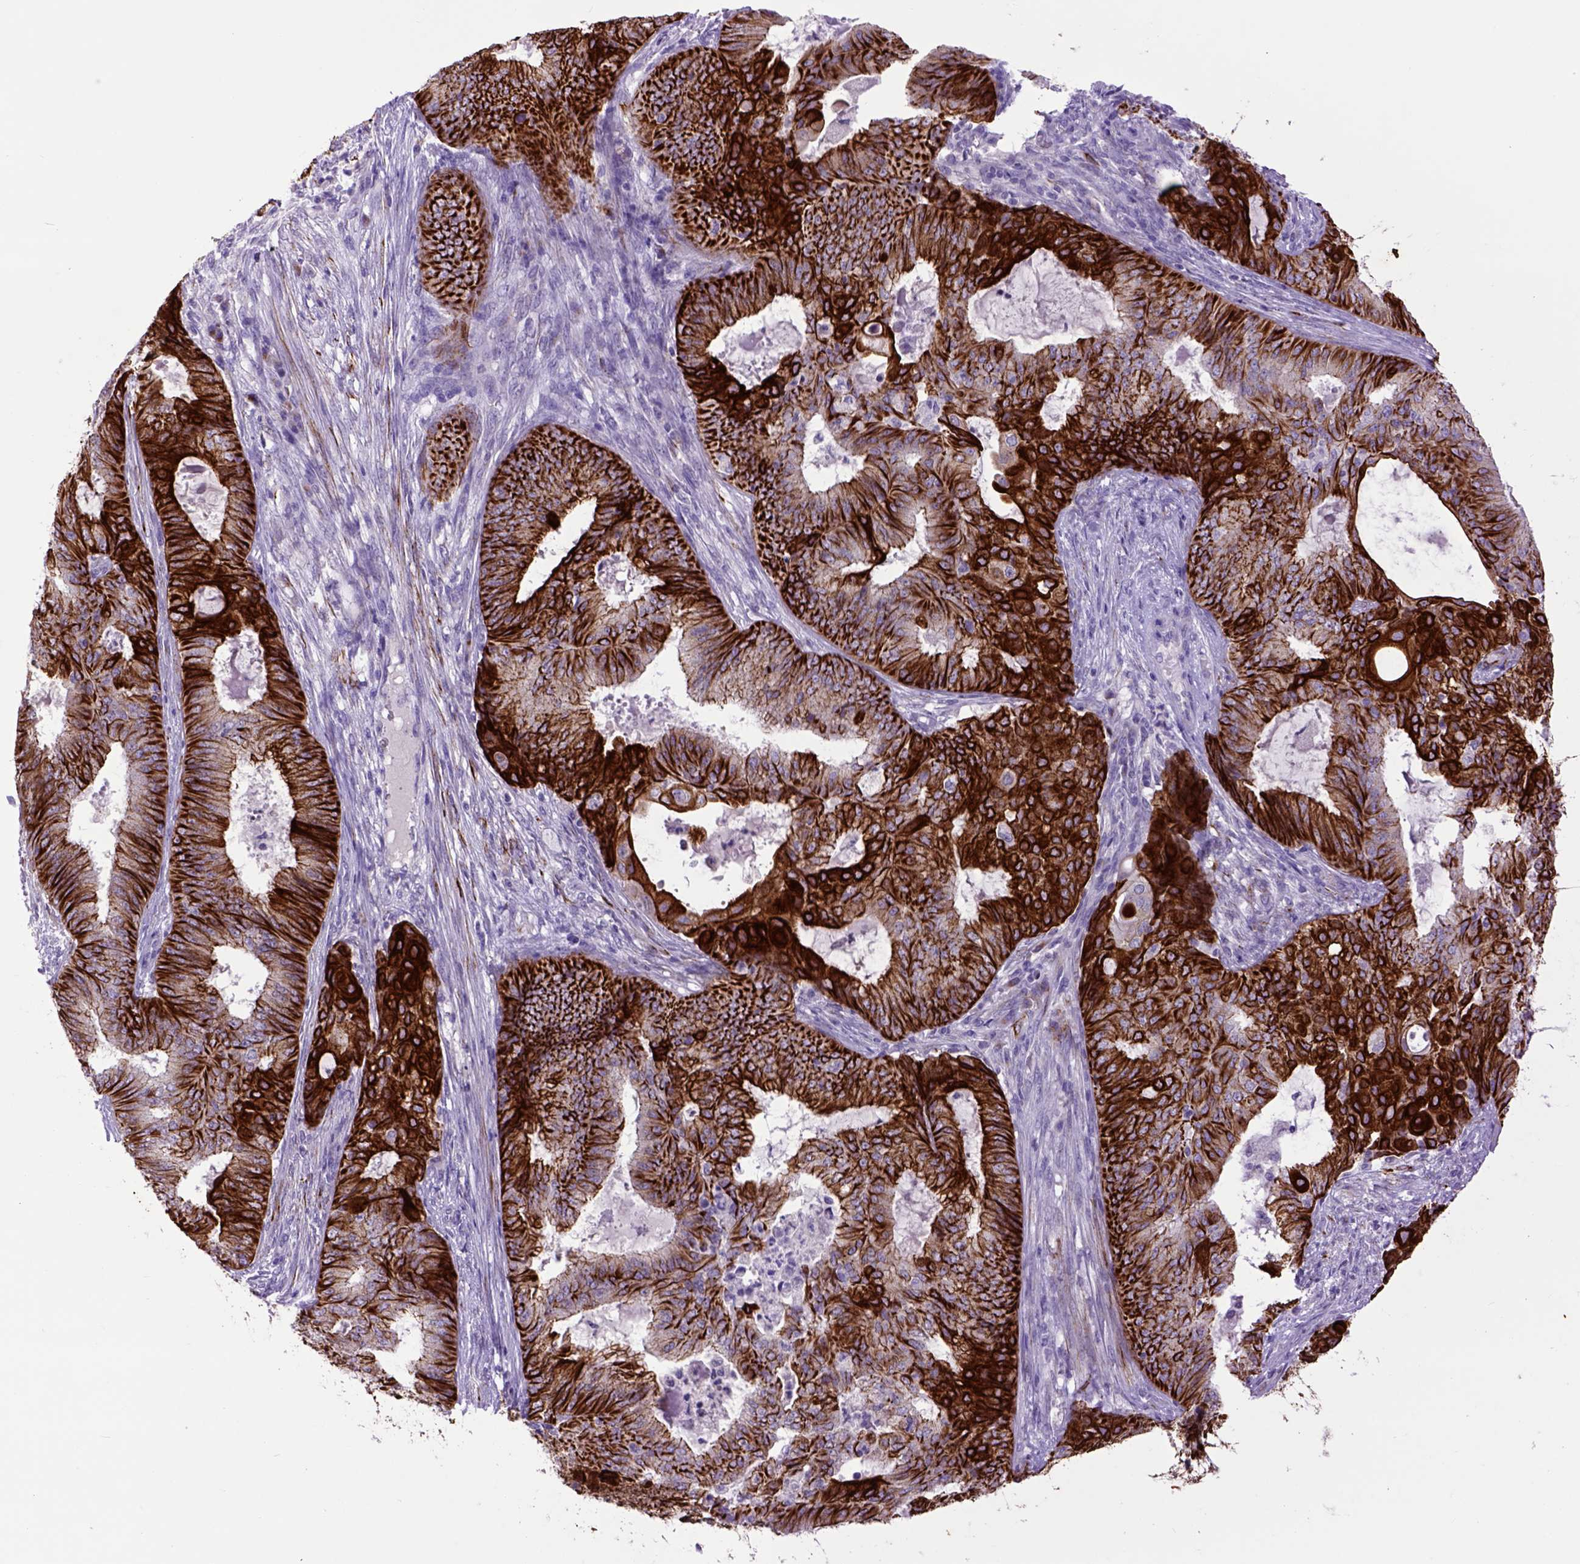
{"staining": {"intensity": "strong", "quantity": ">75%", "location": "cytoplasmic/membranous"}, "tissue": "endometrial cancer", "cell_type": "Tumor cells", "image_type": "cancer", "snomed": [{"axis": "morphology", "description": "Adenocarcinoma, NOS"}, {"axis": "topography", "description": "Endometrium"}], "caption": "Endometrial adenocarcinoma tissue exhibits strong cytoplasmic/membranous staining in about >75% of tumor cells, visualized by immunohistochemistry. (DAB = brown stain, brightfield microscopy at high magnification).", "gene": "RAB25", "patient": {"sex": "female", "age": 62}}